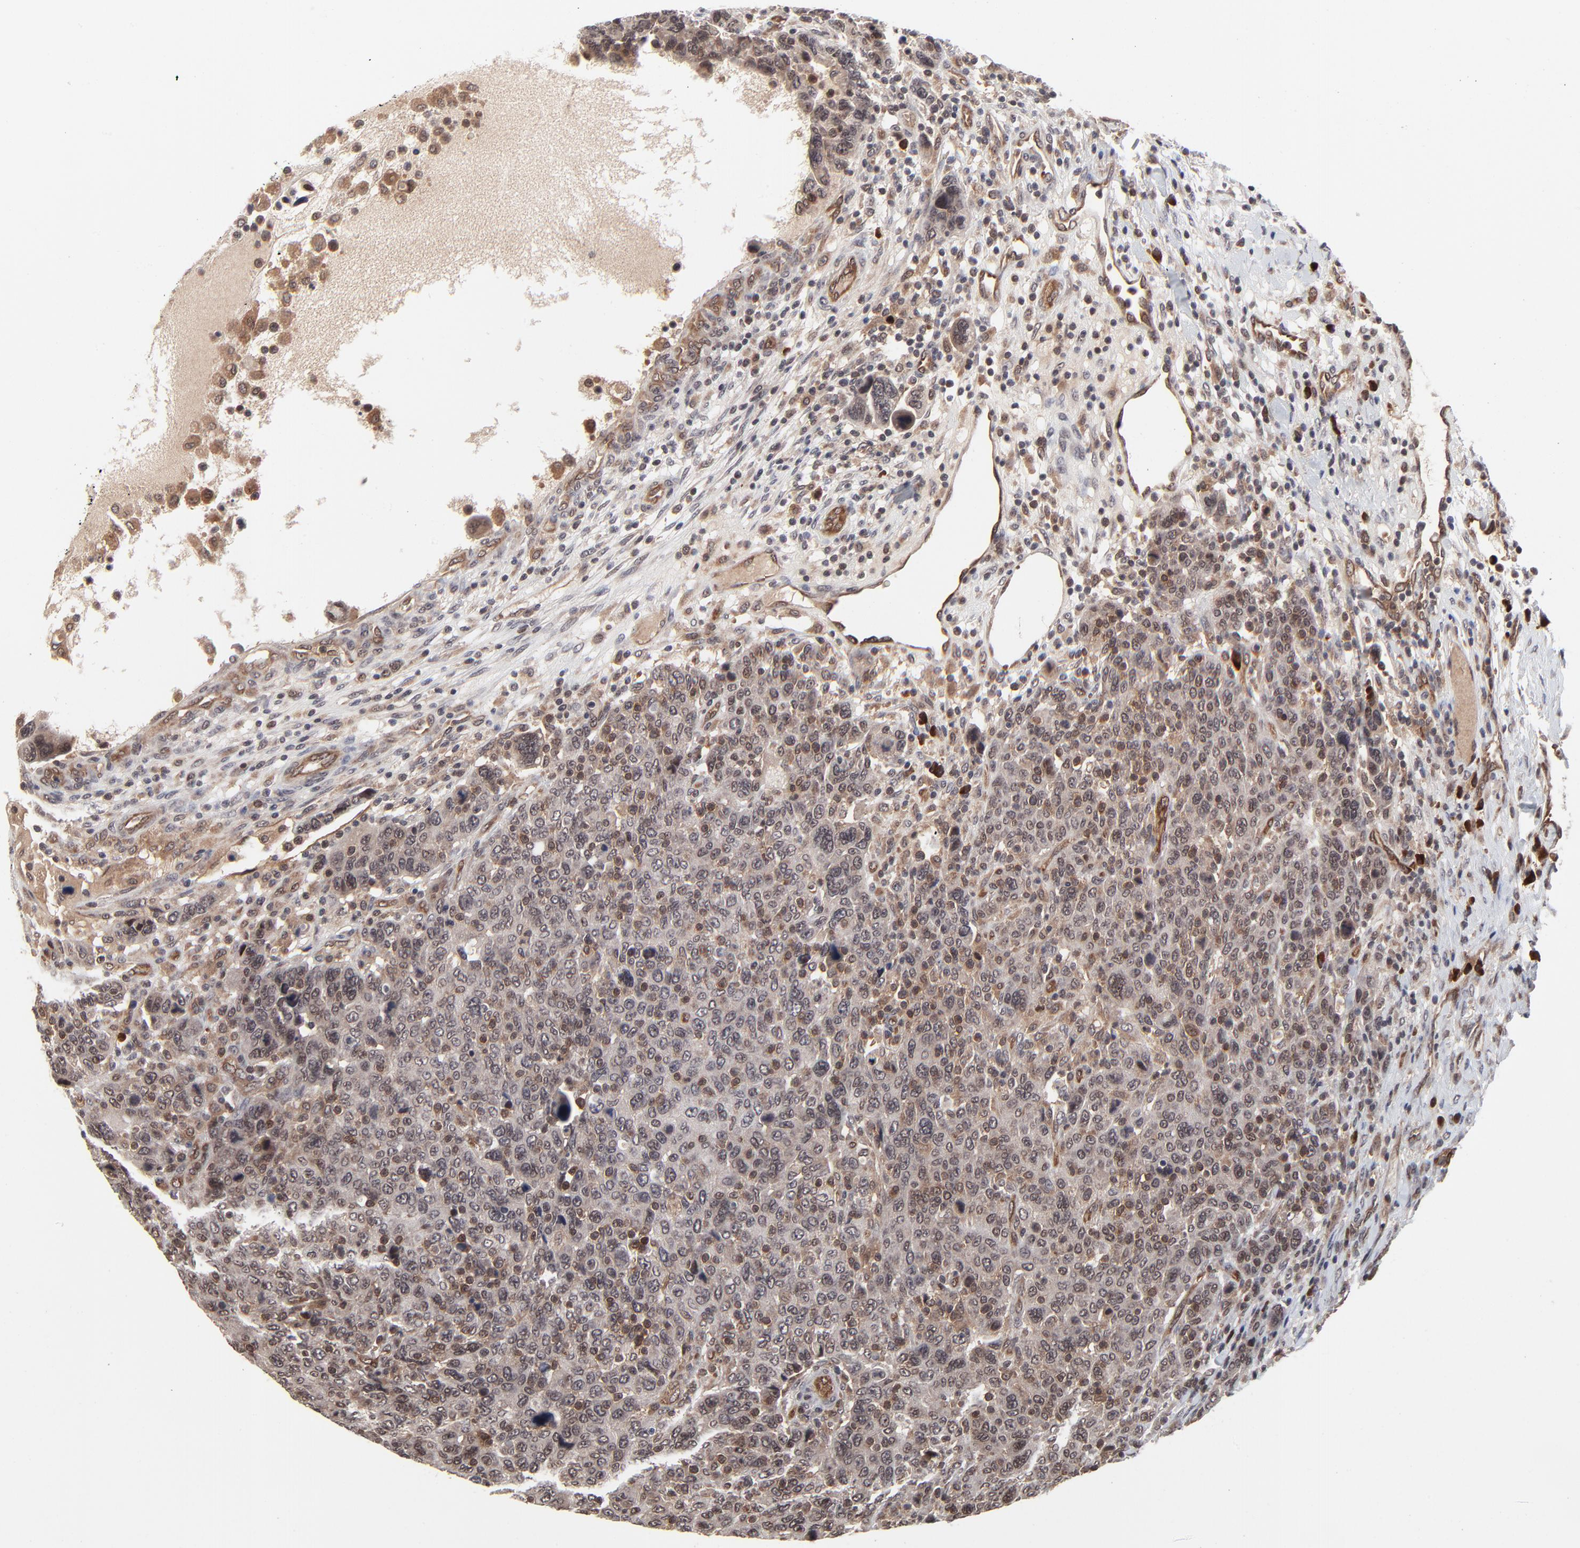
{"staining": {"intensity": "moderate", "quantity": ">75%", "location": "cytoplasmic/membranous,nuclear"}, "tissue": "breast cancer", "cell_type": "Tumor cells", "image_type": "cancer", "snomed": [{"axis": "morphology", "description": "Duct carcinoma"}, {"axis": "topography", "description": "Breast"}], "caption": "About >75% of tumor cells in infiltrating ductal carcinoma (breast) demonstrate moderate cytoplasmic/membranous and nuclear protein staining as visualized by brown immunohistochemical staining.", "gene": "CASP10", "patient": {"sex": "female", "age": 37}}